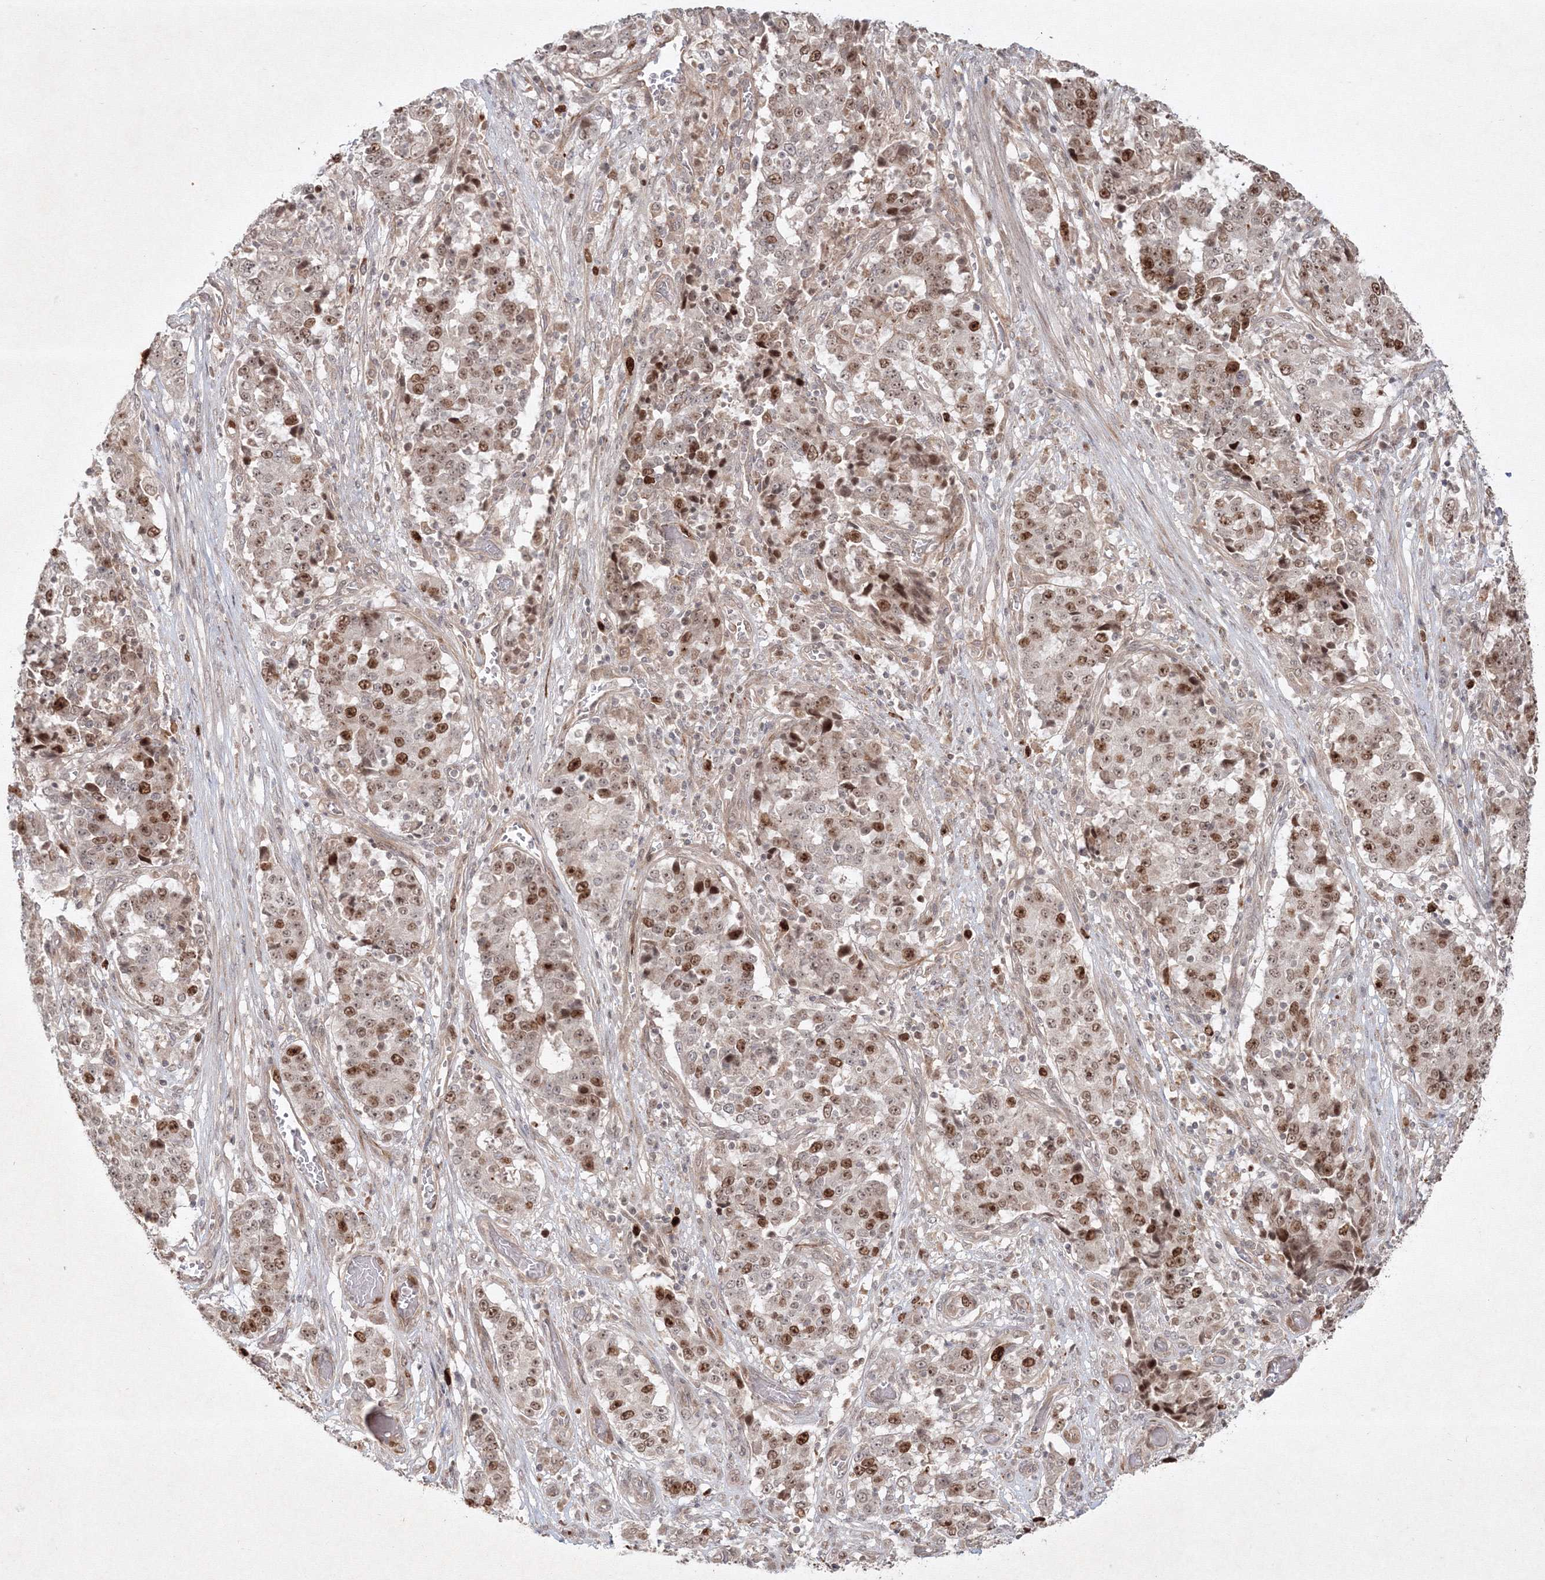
{"staining": {"intensity": "moderate", "quantity": ">75%", "location": "nuclear"}, "tissue": "stomach cancer", "cell_type": "Tumor cells", "image_type": "cancer", "snomed": [{"axis": "morphology", "description": "Adenocarcinoma, NOS"}, {"axis": "topography", "description": "Stomach"}], "caption": "Stomach adenocarcinoma tissue exhibits moderate nuclear staining in approximately >75% of tumor cells, visualized by immunohistochemistry. (DAB IHC, brown staining for protein, blue staining for nuclei).", "gene": "KIF20A", "patient": {"sex": "male", "age": 59}}